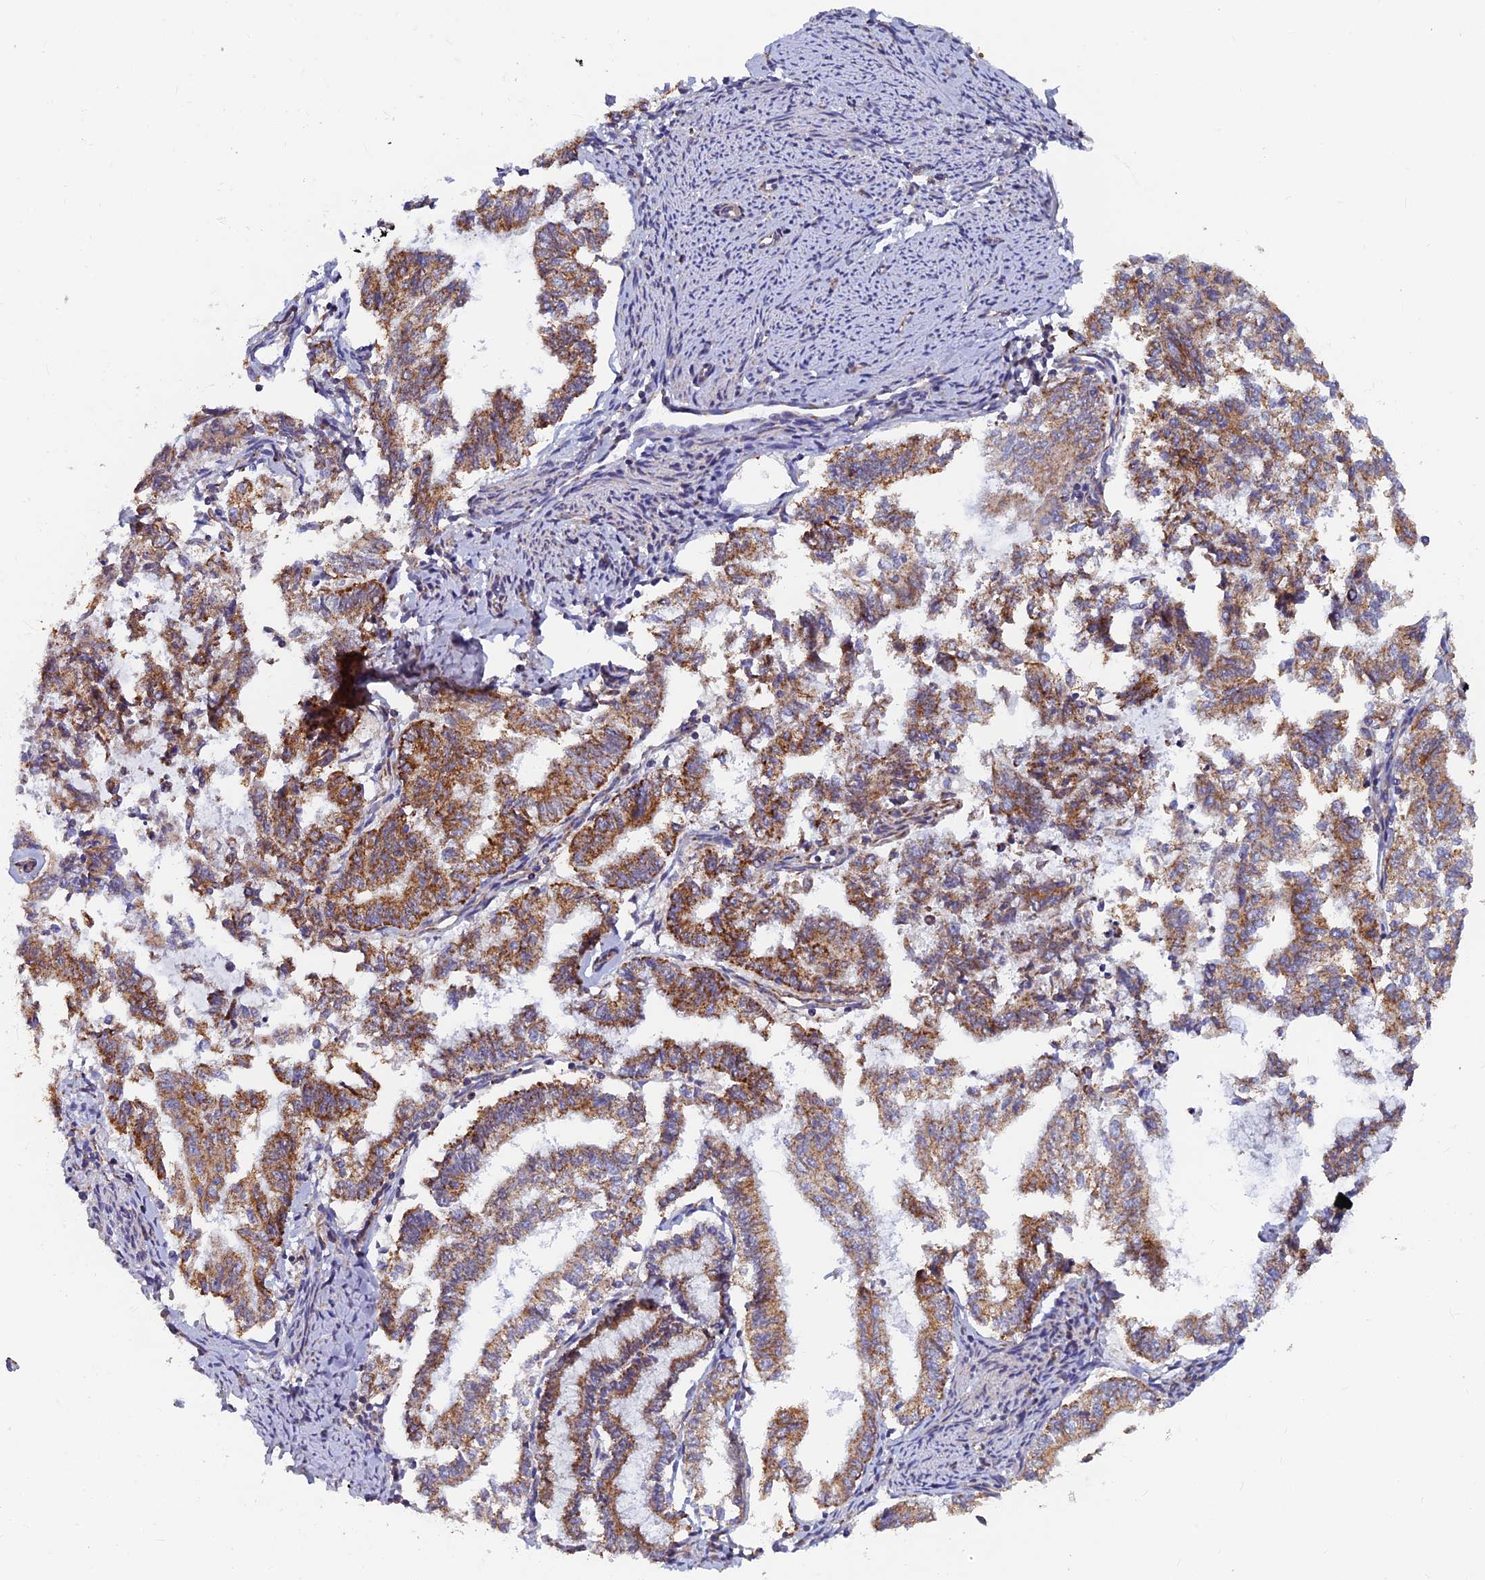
{"staining": {"intensity": "moderate", "quantity": ">75%", "location": "cytoplasmic/membranous"}, "tissue": "endometrial cancer", "cell_type": "Tumor cells", "image_type": "cancer", "snomed": [{"axis": "morphology", "description": "Adenocarcinoma, NOS"}, {"axis": "topography", "description": "Endometrium"}], "caption": "High-power microscopy captured an immunohistochemistry photomicrograph of endometrial cancer, revealing moderate cytoplasmic/membranous positivity in about >75% of tumor cells.", "gene": "MRPS9", "patient": {"sex": "female", "age": 79}}